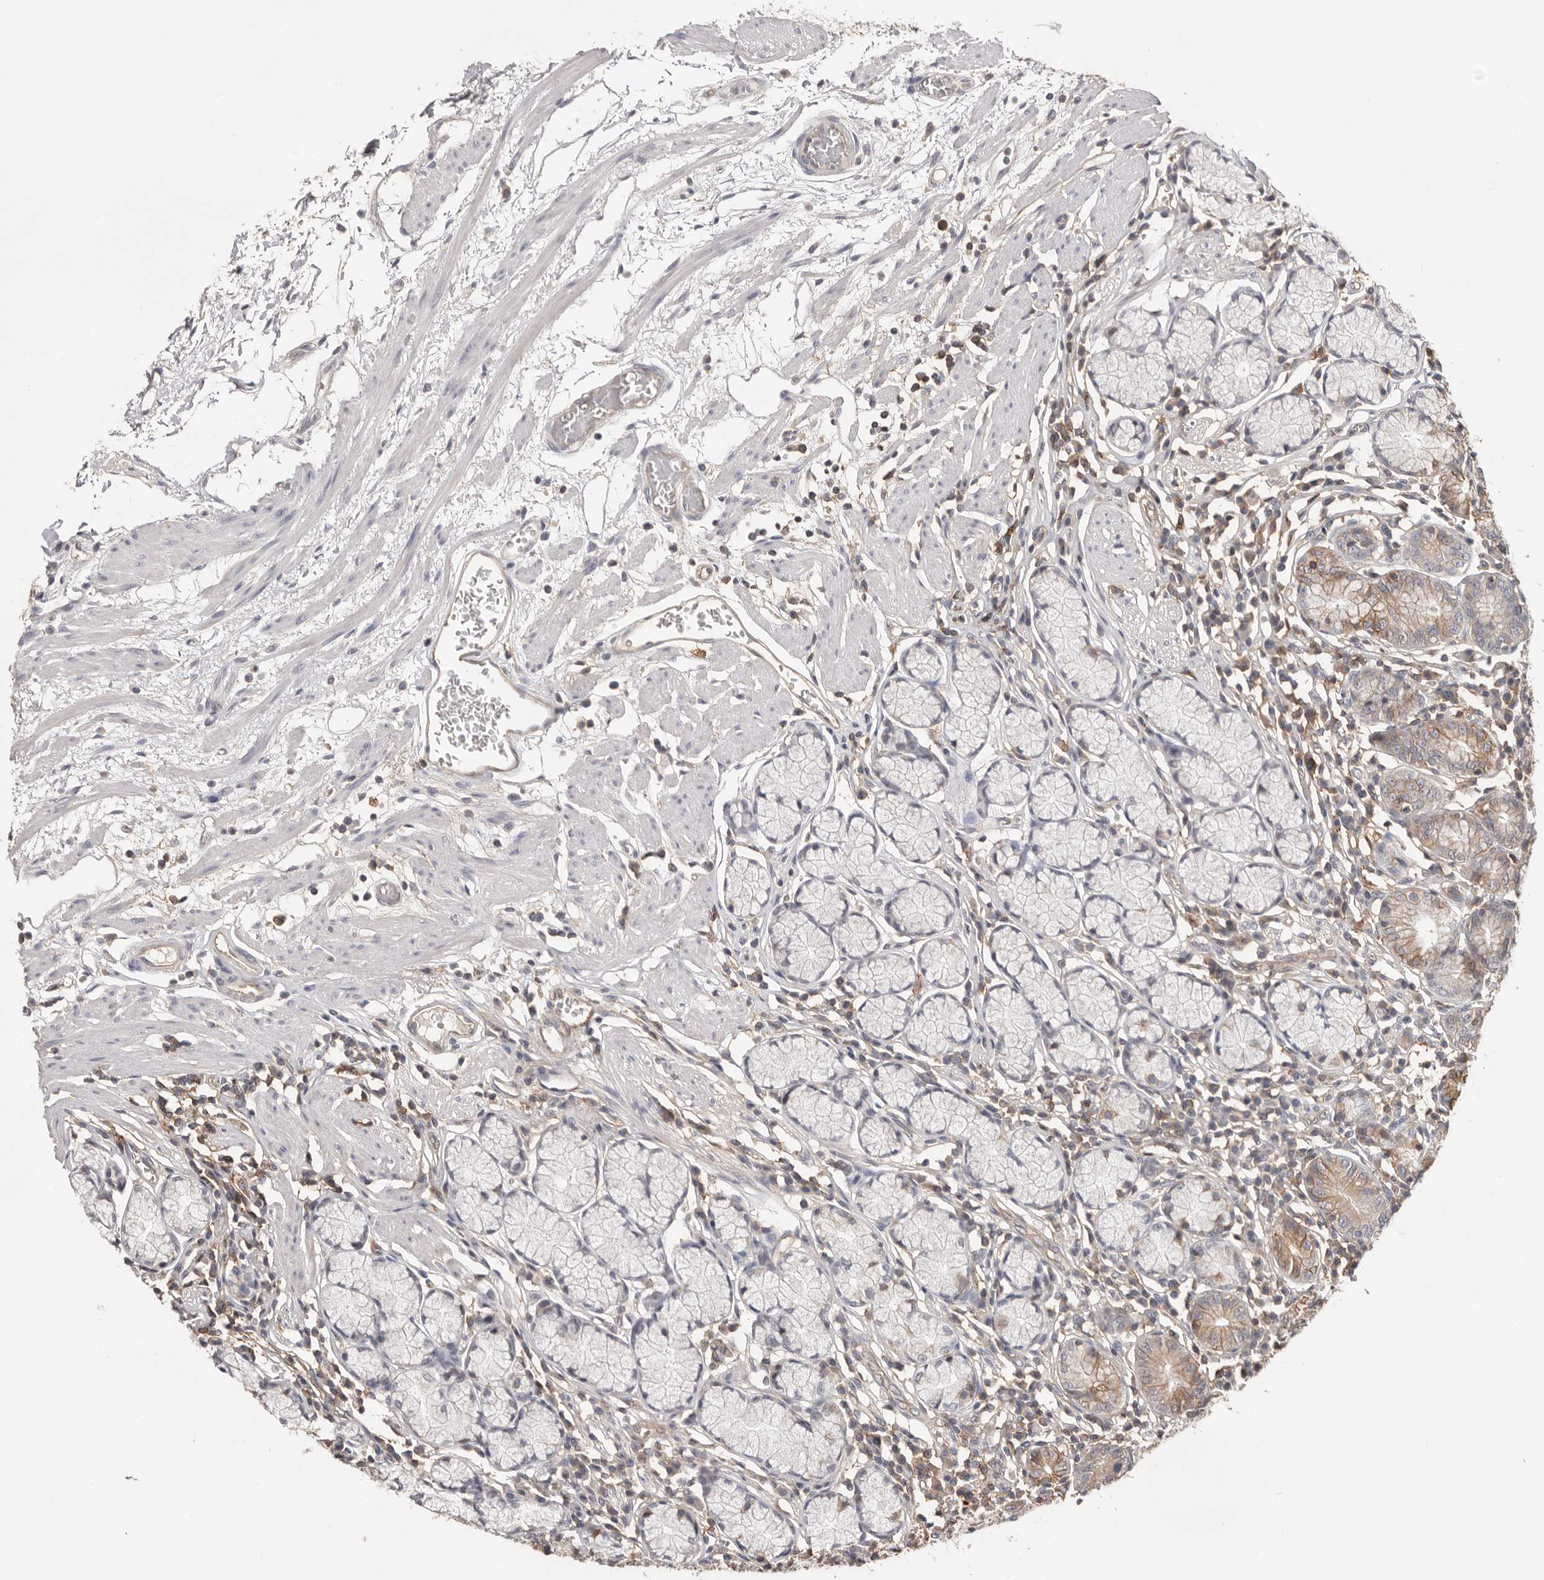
{"staining": {"intensity": "moderate", "quantity": "<25%", "location": "cytoplasmic/membranous"}, "tissue": "stomach", "cell_type": "Glandular cells", "image_type": "normal", "snomed": [{"axis": "morphology", "description": "Normal tissue, NOS"}, {"axis": "topography", "description": "Stomach"}], "caption": "Protein expression analysis of unremarkable human stomach reveals moderate cytoplasmic/membranous staining in about <25% of glandular cells. The protein of interest is stained brown, and the nuclei are stained in blue (DAB IHC with brightfield microscopy, high magnification).", "gene": "MMACHC", "patient": {"sex": "male", "age": 55}}